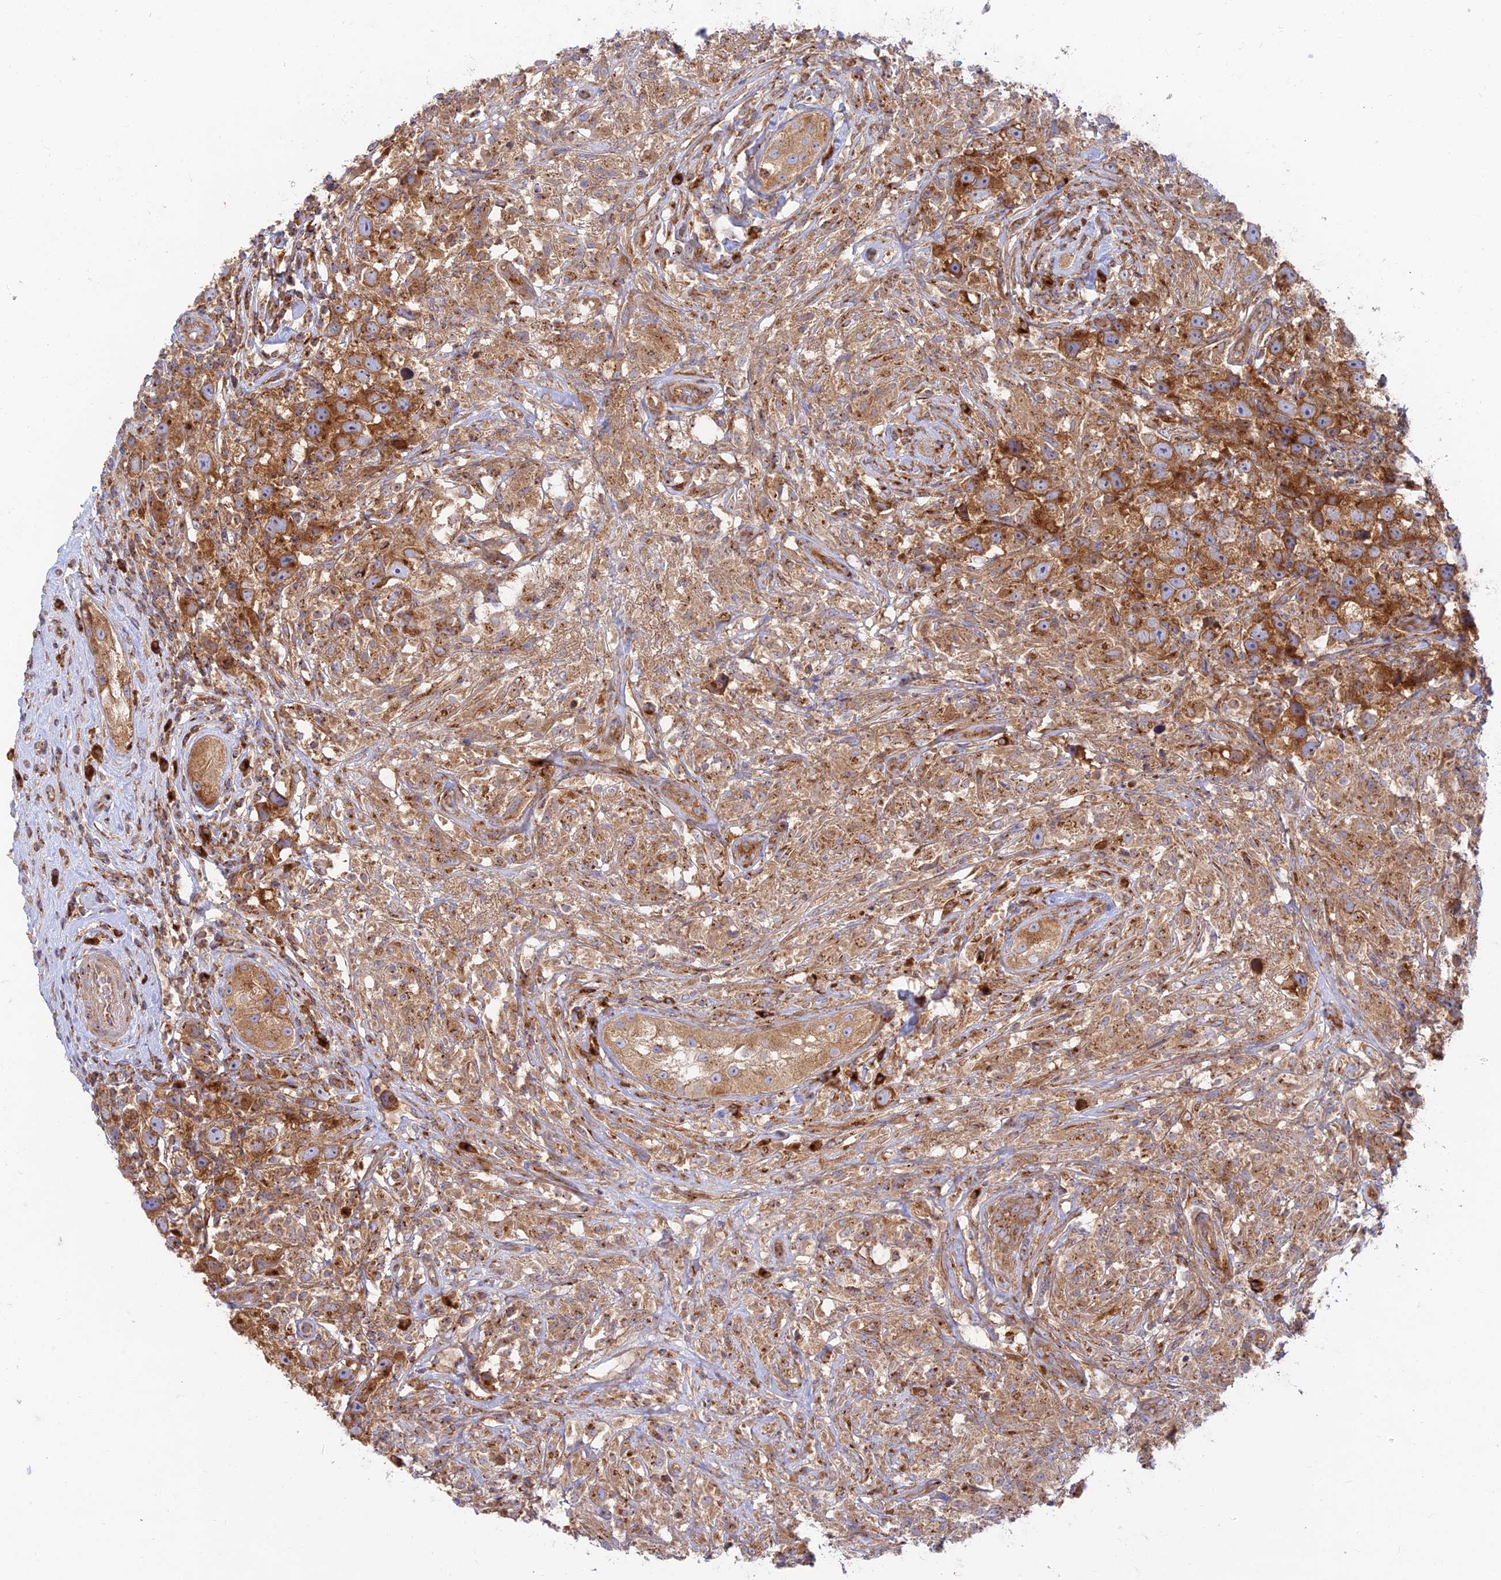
{"staining": {"intensity": "strong", "quantity": ">75%", "location": "cytoplasmic/membranous"}, "tissue": "testis cancer", "cell_type": "Tumor cells", "image_type": "cancer", "snomed": [{"axis": "morphology", "description": "Seminoma, NOS"}, {"axis": "topography", "description": "Testis"}], "caption": "Brown immunohistochemical staining in seminoma (testis) shows strong cytoplasmic/membranous expression in about >75% of tumor cells.", "gene": "GOLGA3", "patient": {"sex": "male", "age": 49}}